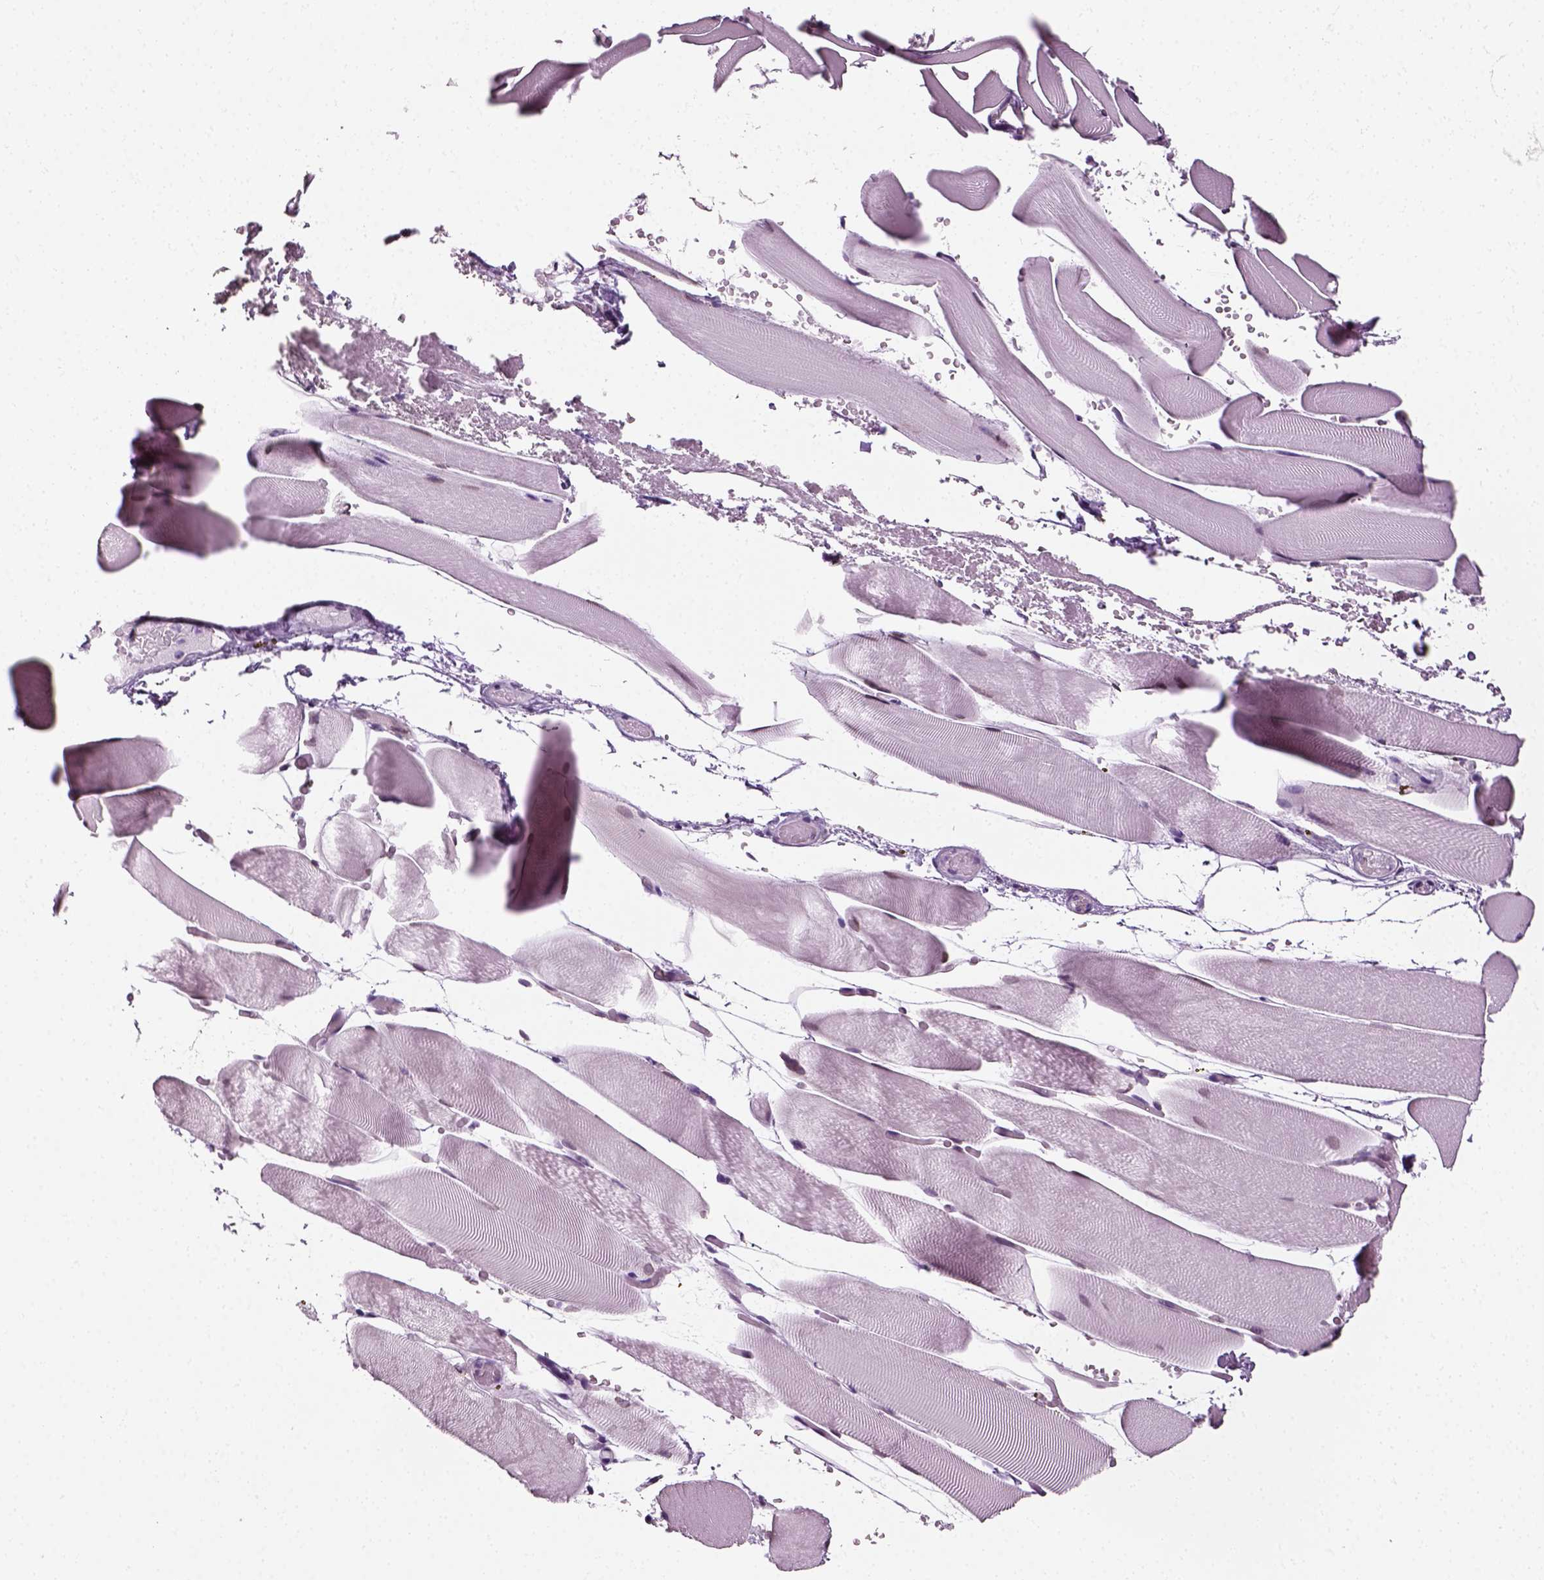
{"staining": {"intensity": "weak", "quantity": "<25%", "location": "nuclear"}, "tissue": "skeletal muscle", "cell_type": "Myocytes", "image_type": "normal", "snomed": [{"axis": "morphology", "description": "Normal tissue, NOS"}, {"axis": "topography", "description": "Skeletal muscle"}], "caption": "Immunohistochemistry of benign human skeletal muscle reveals no staining in myocytes.", "gene": "SPATA31E1", "patient": {"sex": "female", "age": 37}}